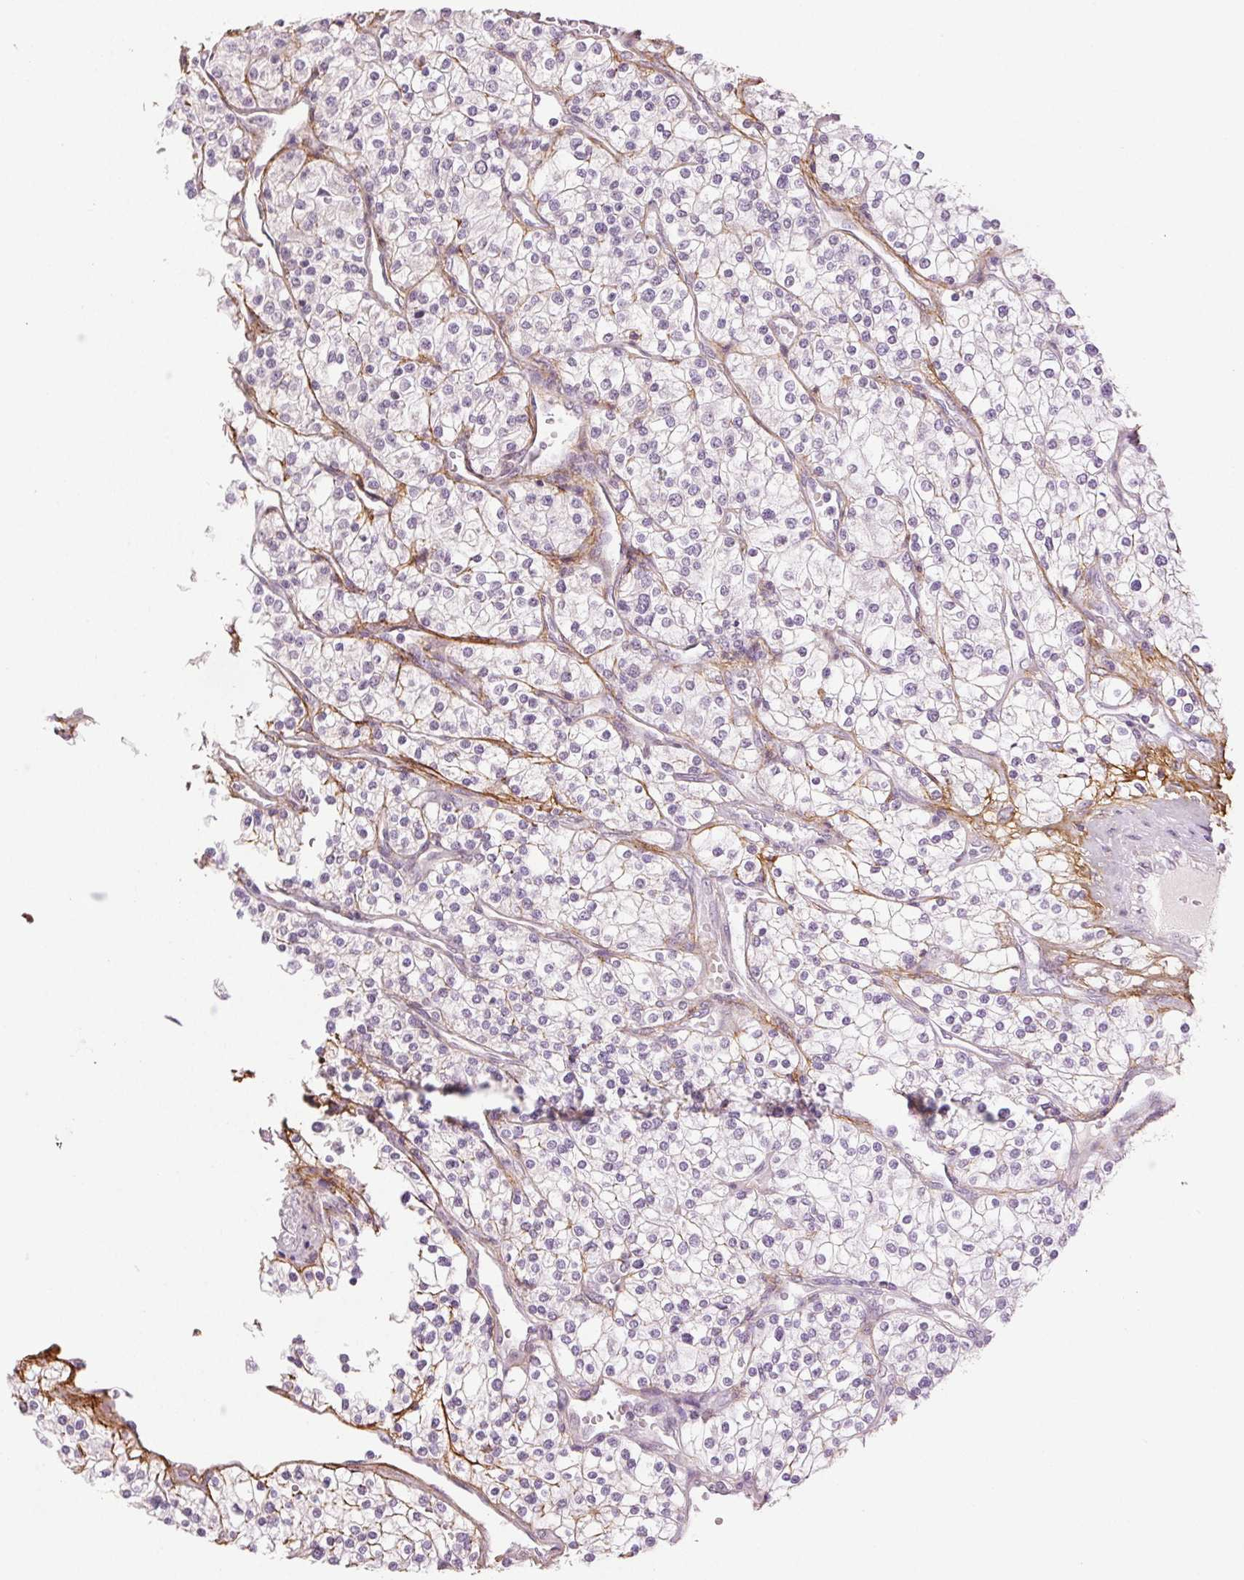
{"staining": {"intensity": "negative", "quantity": "none", "location": "none"}, "tissue": "renal cancer", "cell_type": "Tumor cells", "image_type": "cancer", "snomed": [{"axis": "morphology", "description": "Adenocarcinoma, NOS"}, {"axis": "topography", "description": "Kidney"}], "caption": "Immunohistochemistry (IHC) photomicrograph of human adenocarcinoma (renal) stained for a protein (brown), which displays no expression in tumor cells. (DAB immunohistochemistry (IHC) visualized using brightfield microscopy, high magnification).", "gene": "FBN1", "patient": {"sex": "male", "age": 80}}